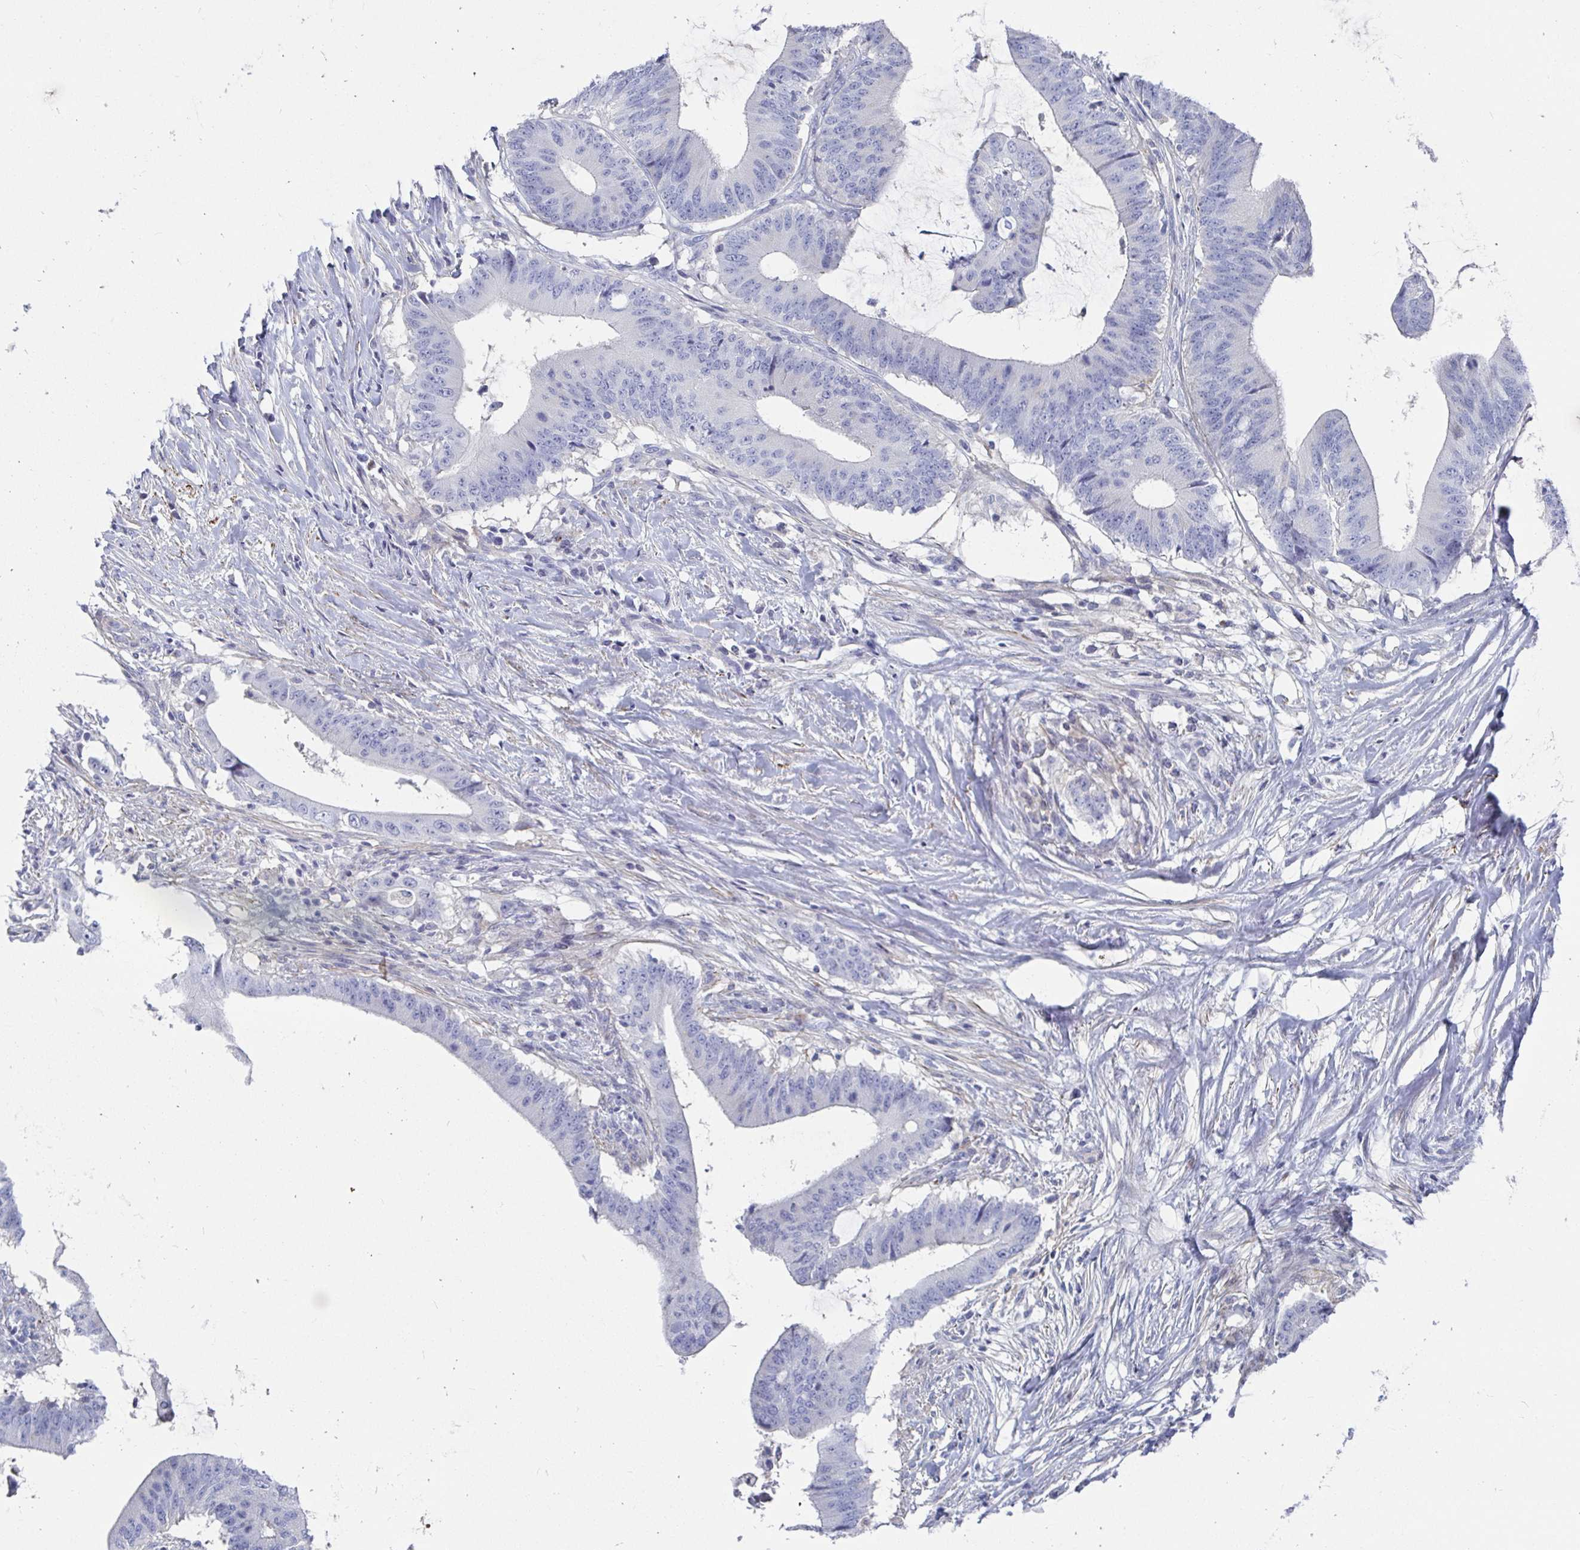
{"staining": {"intensity": "negative", "quantity": "none", "location": "none"}, "tissue": "colorectal cancer", "cell_type": "Tumor cells", "image_type": "cancer", "snomed": [{"axis": "morphology", "description": "Adenocarcinoma, NOS"}, {"axis": "topography", "description": "Colon"}], "caption": "IHC of human adenocarcinoma (colorectal) shows no staining in tumor cells.", "gene": "ZFP82", "patient": {"sex": "female", "age": 43}}